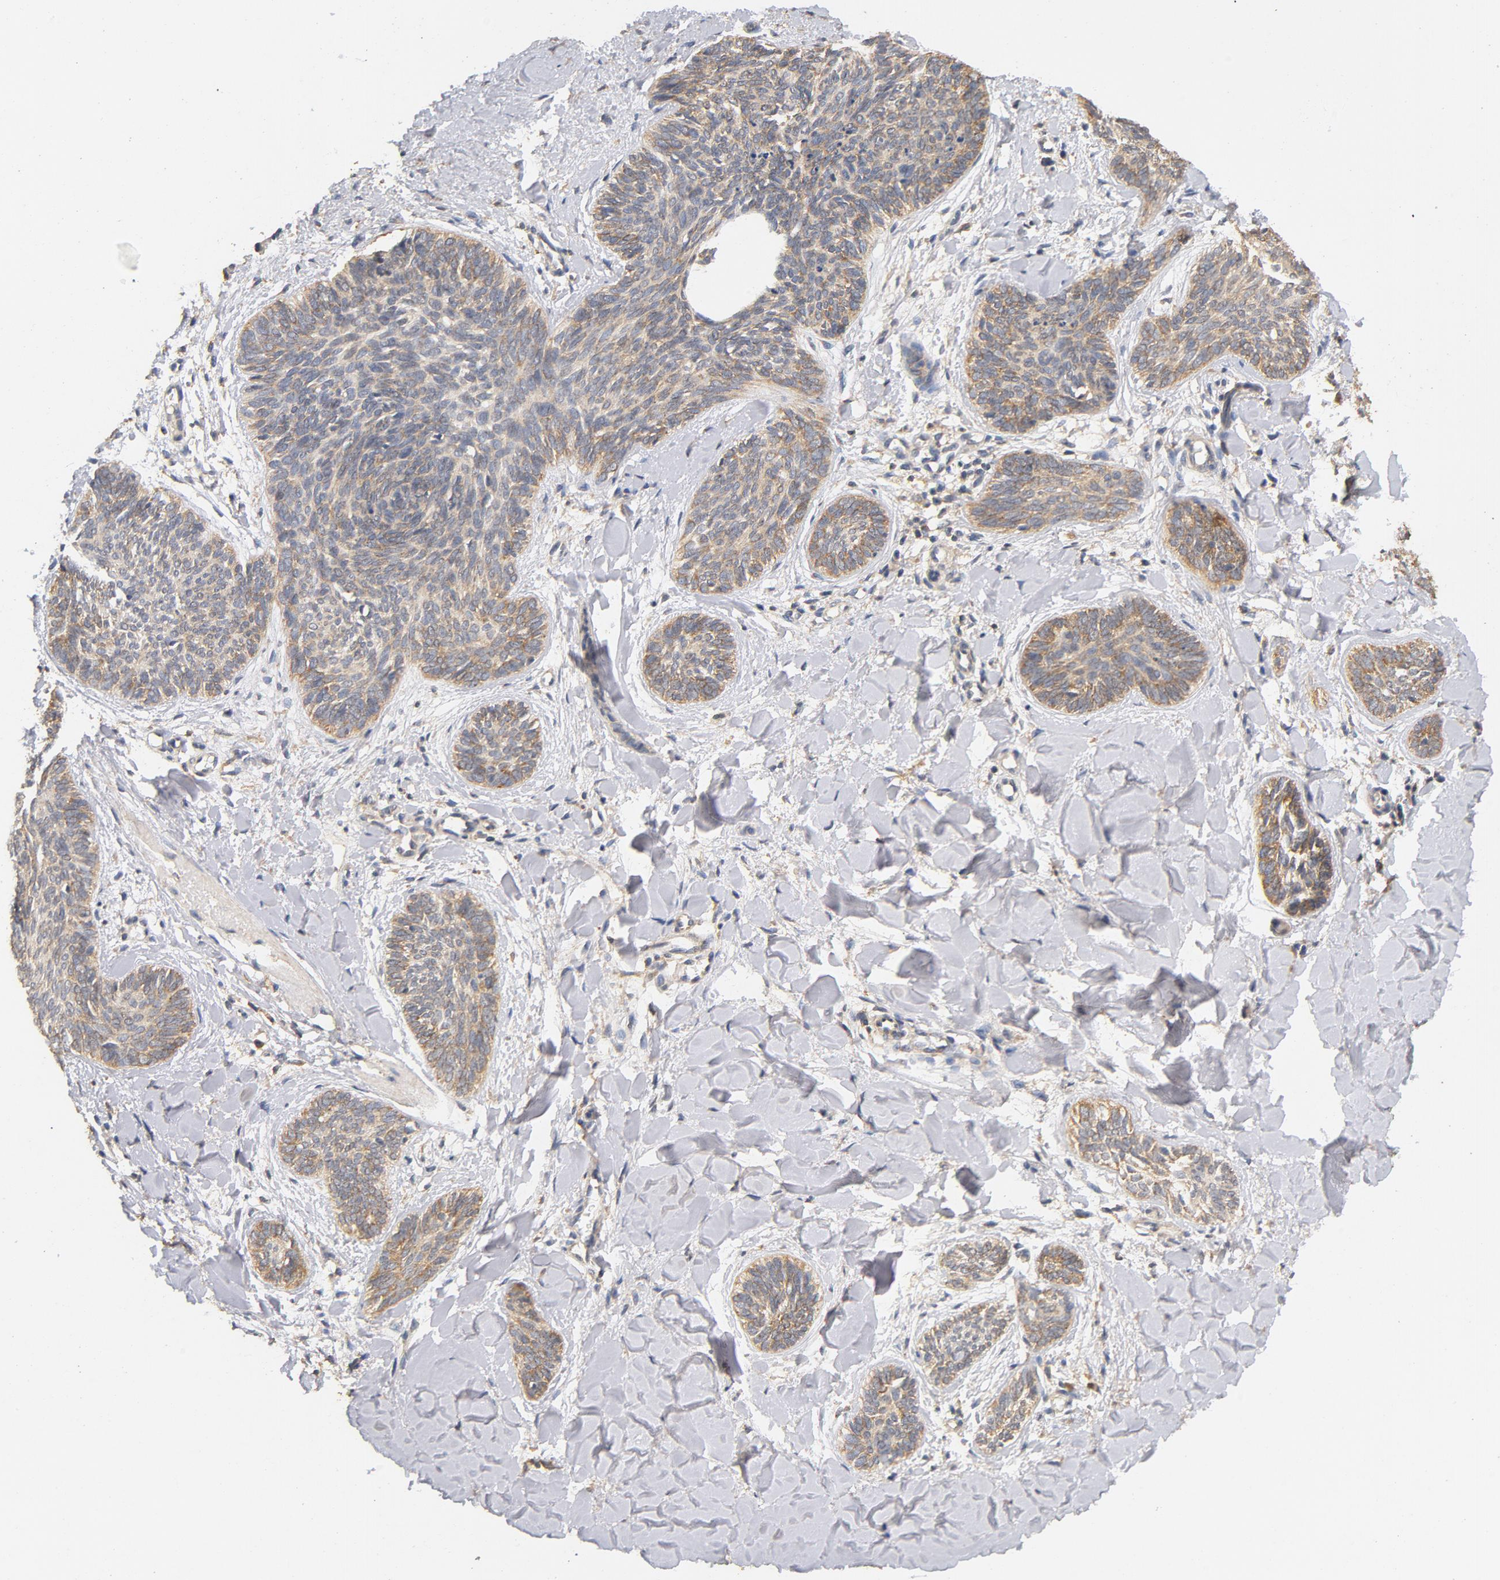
{"staining": {"intensity": "moderate", "quantity": ">75%", "location": "cytoplasmic/membranous"}, "tissue": "skin cancer", "cell_type": "Tumor cells", "image_type": "cancer", "snomed": [{"axis": "morphology", "description": "Normal tissue, NOS"}, {"axis": "morphology", "description": "Squamous cell carcinoma, NOS"}, {"axis": "topography", "description": "Skin"}], "caption": "Protein expression analysis of human skin squamous cell carcinoma reveals moderate cytoplasmic/membranous staining in about >75% of tumor cells.", "gene": "DDX6", "patient": {"sex": "female", "age": 83}}